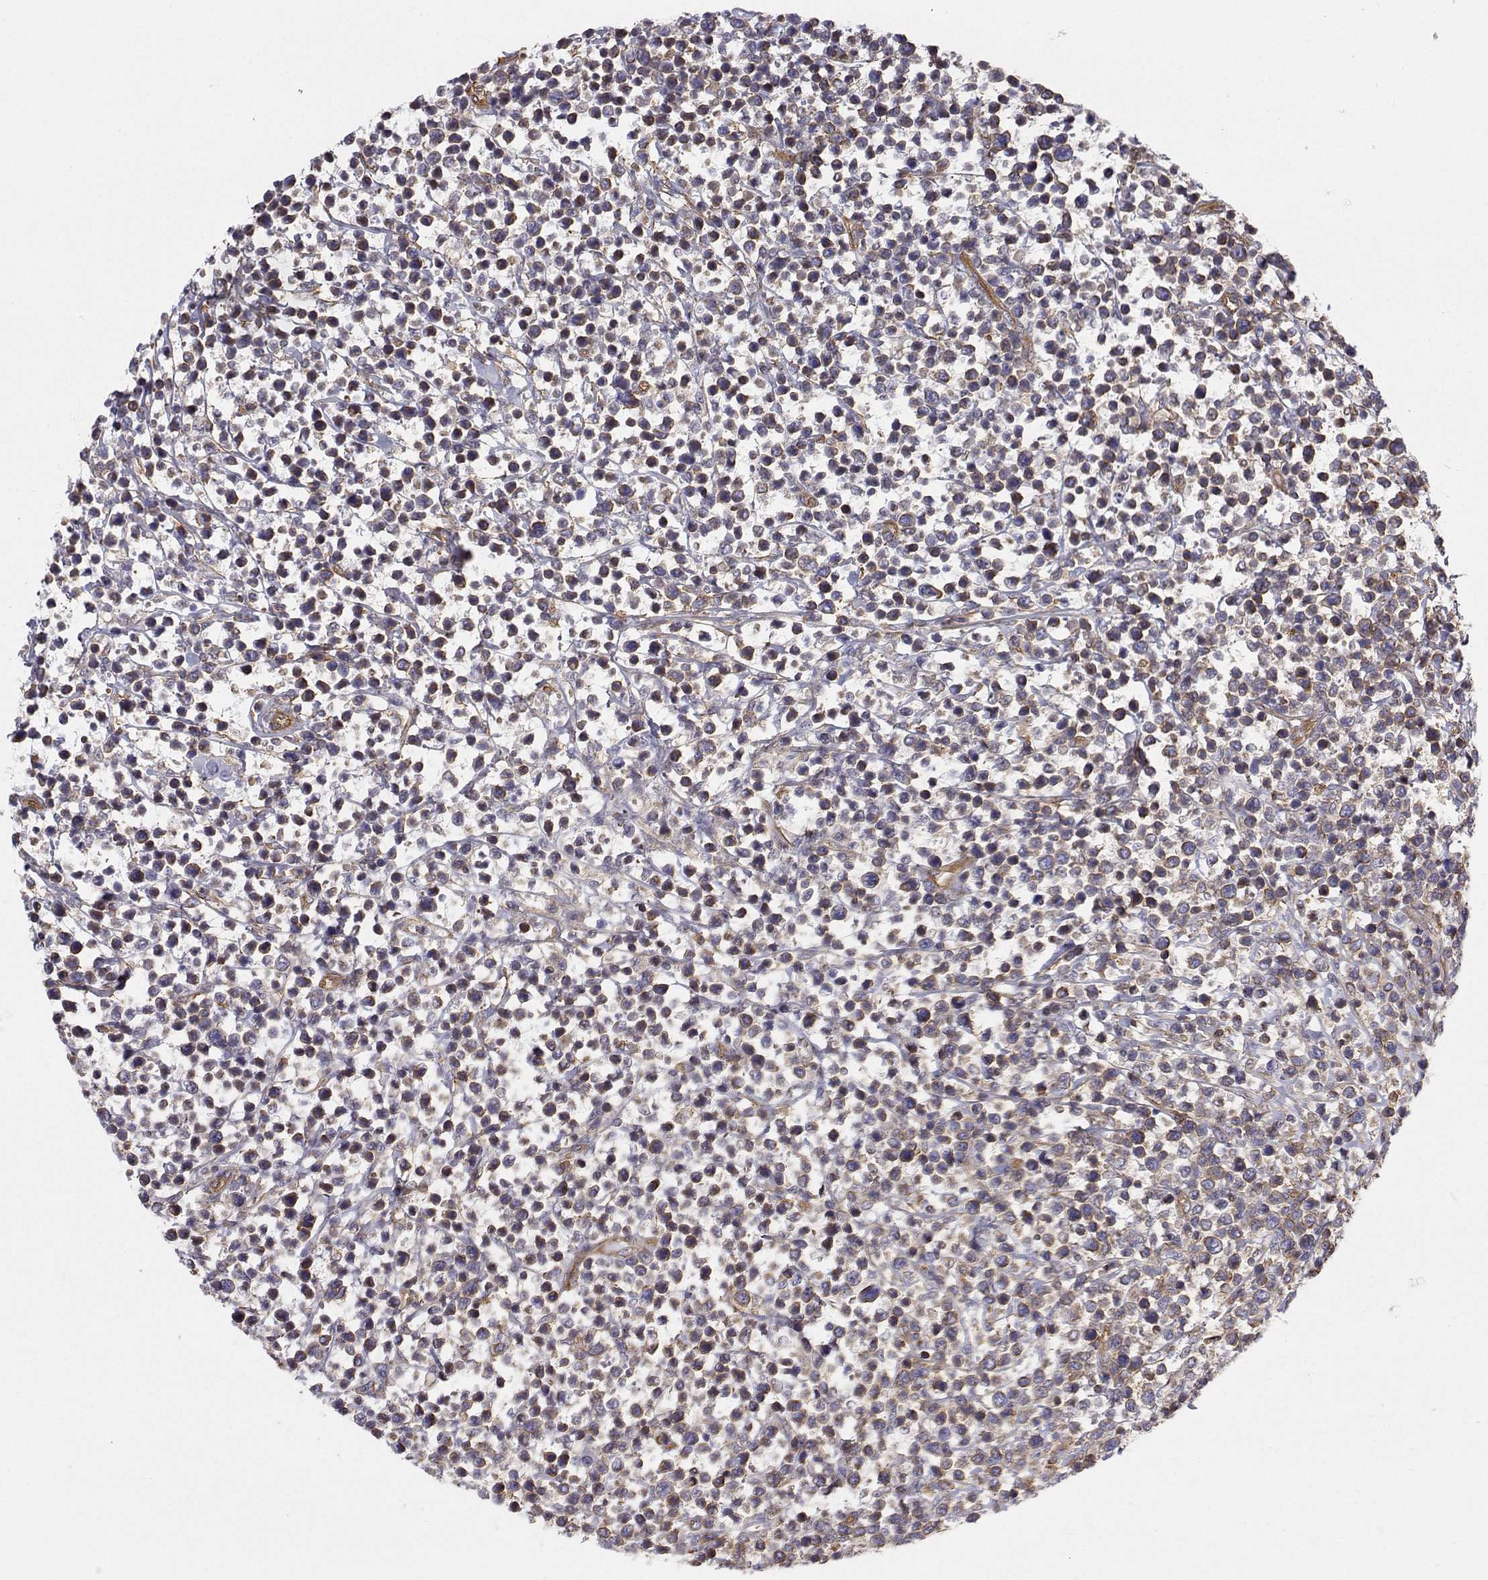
{"staining": {"intensity": "negative", "quantity": "none", "location": "none"}, "tissue": "lymphoma", "cell_type": "Tumor cells", "image_type": "cancer", "snomed": [{"axis": "morphology", "description": "Malignant lymphoma, non-Hodgkin's type, High grade"}, {"axis": "topography", "description": "Soft tissue"}], "caption": "Human lymphoma stained for a protein using IHC reveals no expression in tumor cells.", "gene": "MYH9", "patient": {"sex": "female", "age": 56}}